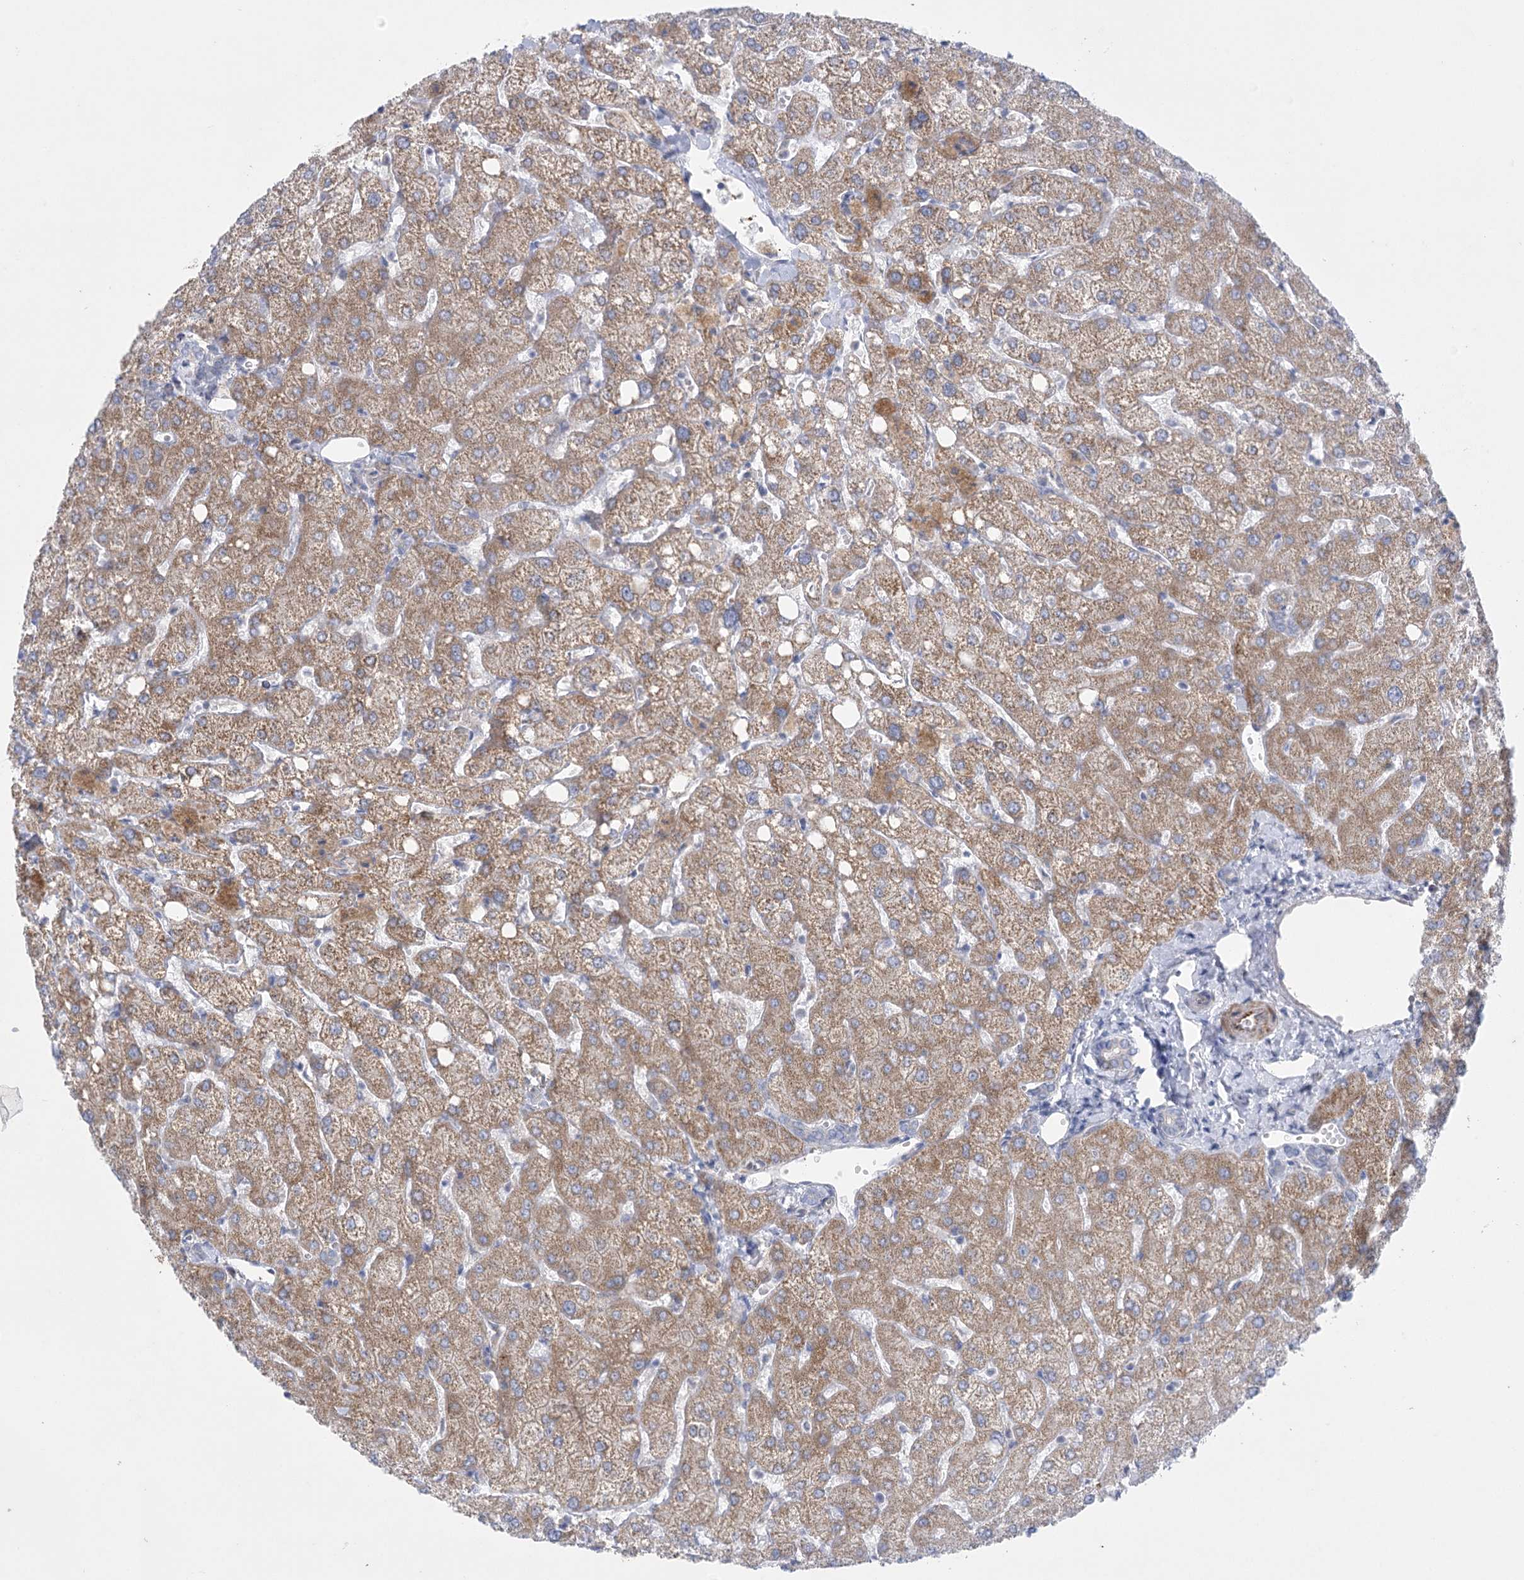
{"staining": {"intensity": "negative", "quantity": "none", "location": "none"}, "tissue": "liver", "cell_type": "Cholangiocytes", "image_type": "normal", "snomed": [{"axis": "morphology", "description": "Normal tissue, NOS"}, {"axis": "topography", "description": "Liver"}], "caption": "Immunohistochemistry (IHC) histopathology image of unremarkable liver: liver stained with DAB shows no significant protein staining in cholangiocytes. (Stains: DAB (3,3'-diaminobenzidine) immunohistochemistry (IHC) with hematoxylin counter stain, Microscopy: brightfield microscopy at high magnification).", "gene": "DHTKD1", "patient": {"sex": "female", "age": 54}}